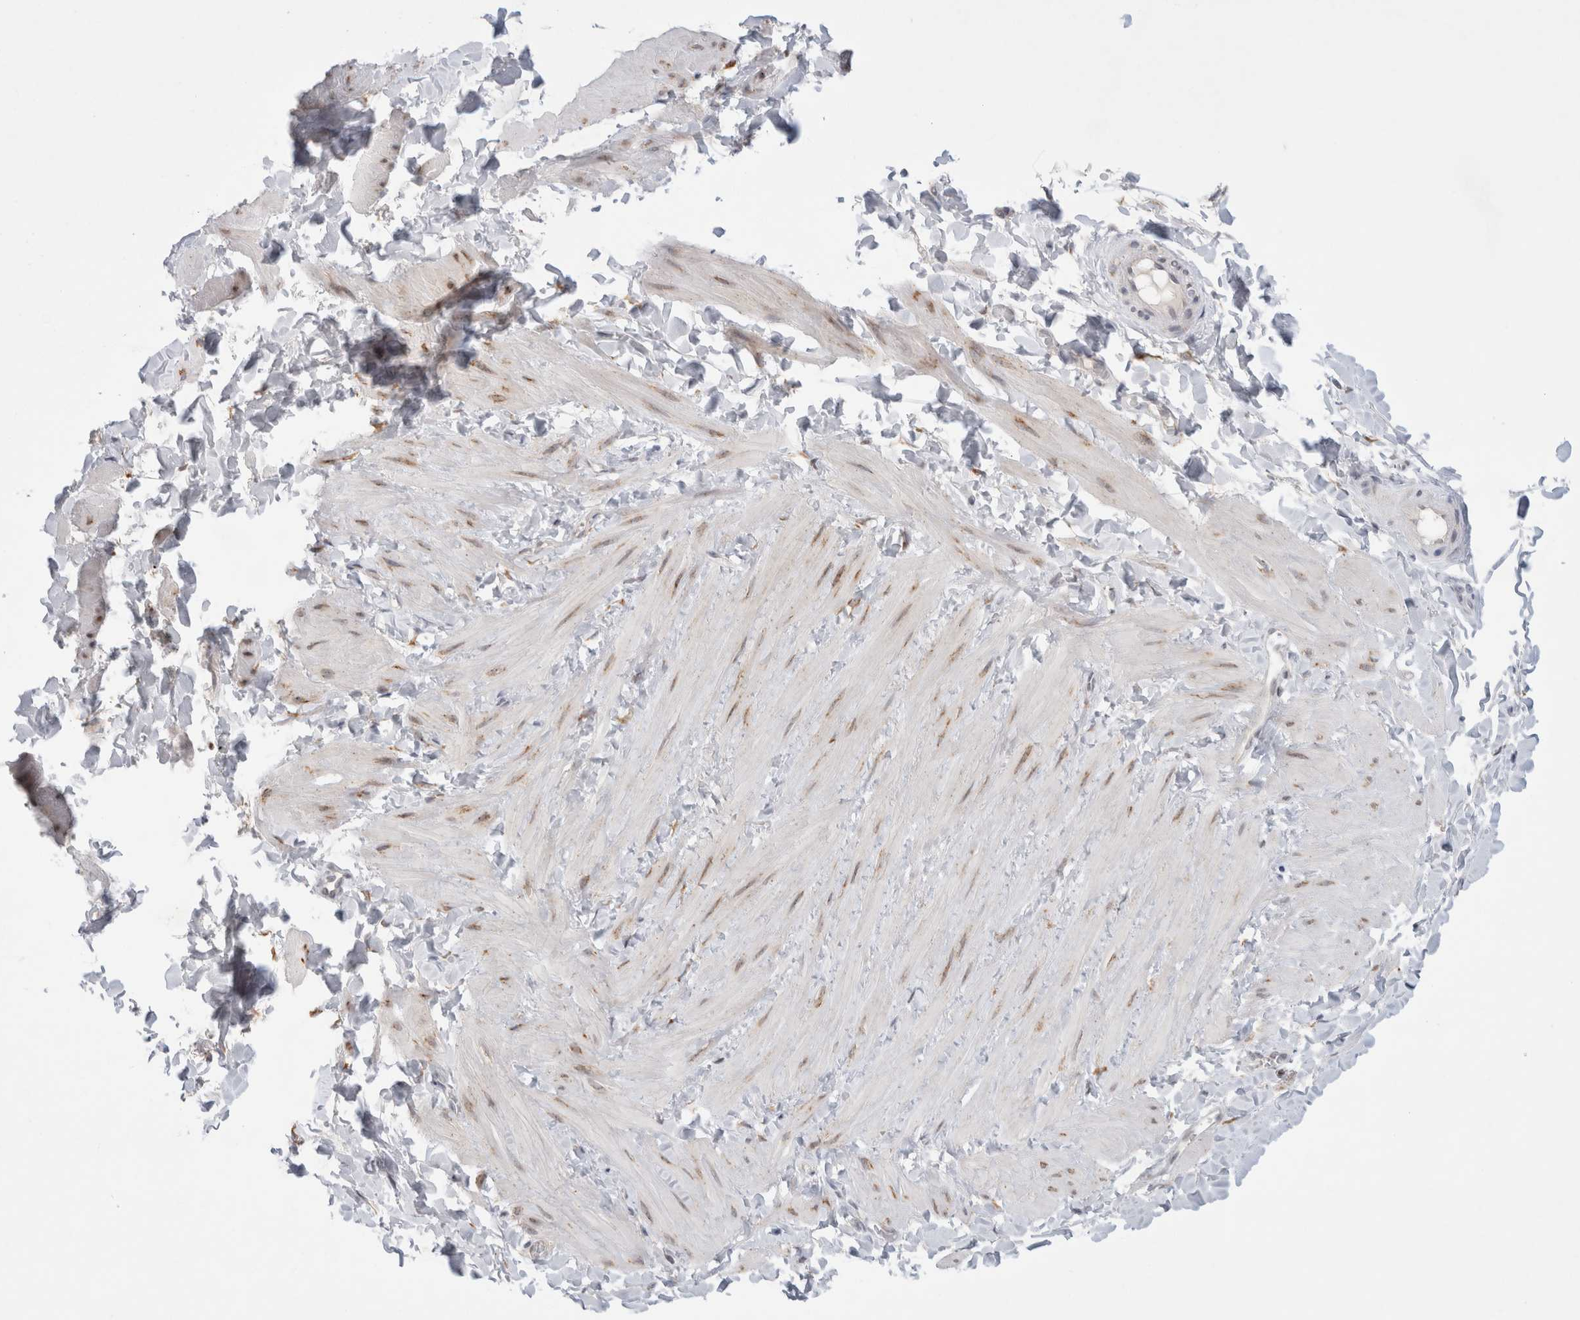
{"staining": {"intensity": "negative", "quantity": "none", "location": "none"}, "tissue": "soft tissue", "cell_type": "Chondrocytes", "image_type": "normal", "snomed": [{"axis": "morphology", "description": "Normal tissue, NOS"}, {"axis": "topography", "description": "Adipose tissue"}, {"axis": "topography", "description": "Vascular tissue"}, {"axis": "topography", "description": "Peripheral nerve tissue"}], "caption": "The photomicrograph exhibits no significant expression in chondrocytes of soft tissue. (DAB (3,3'-diaminobenzidine) immunohistochemistry, high magnification).", "gene": "TRMT1L", "patient": {"sex": "male", "age": 25}}